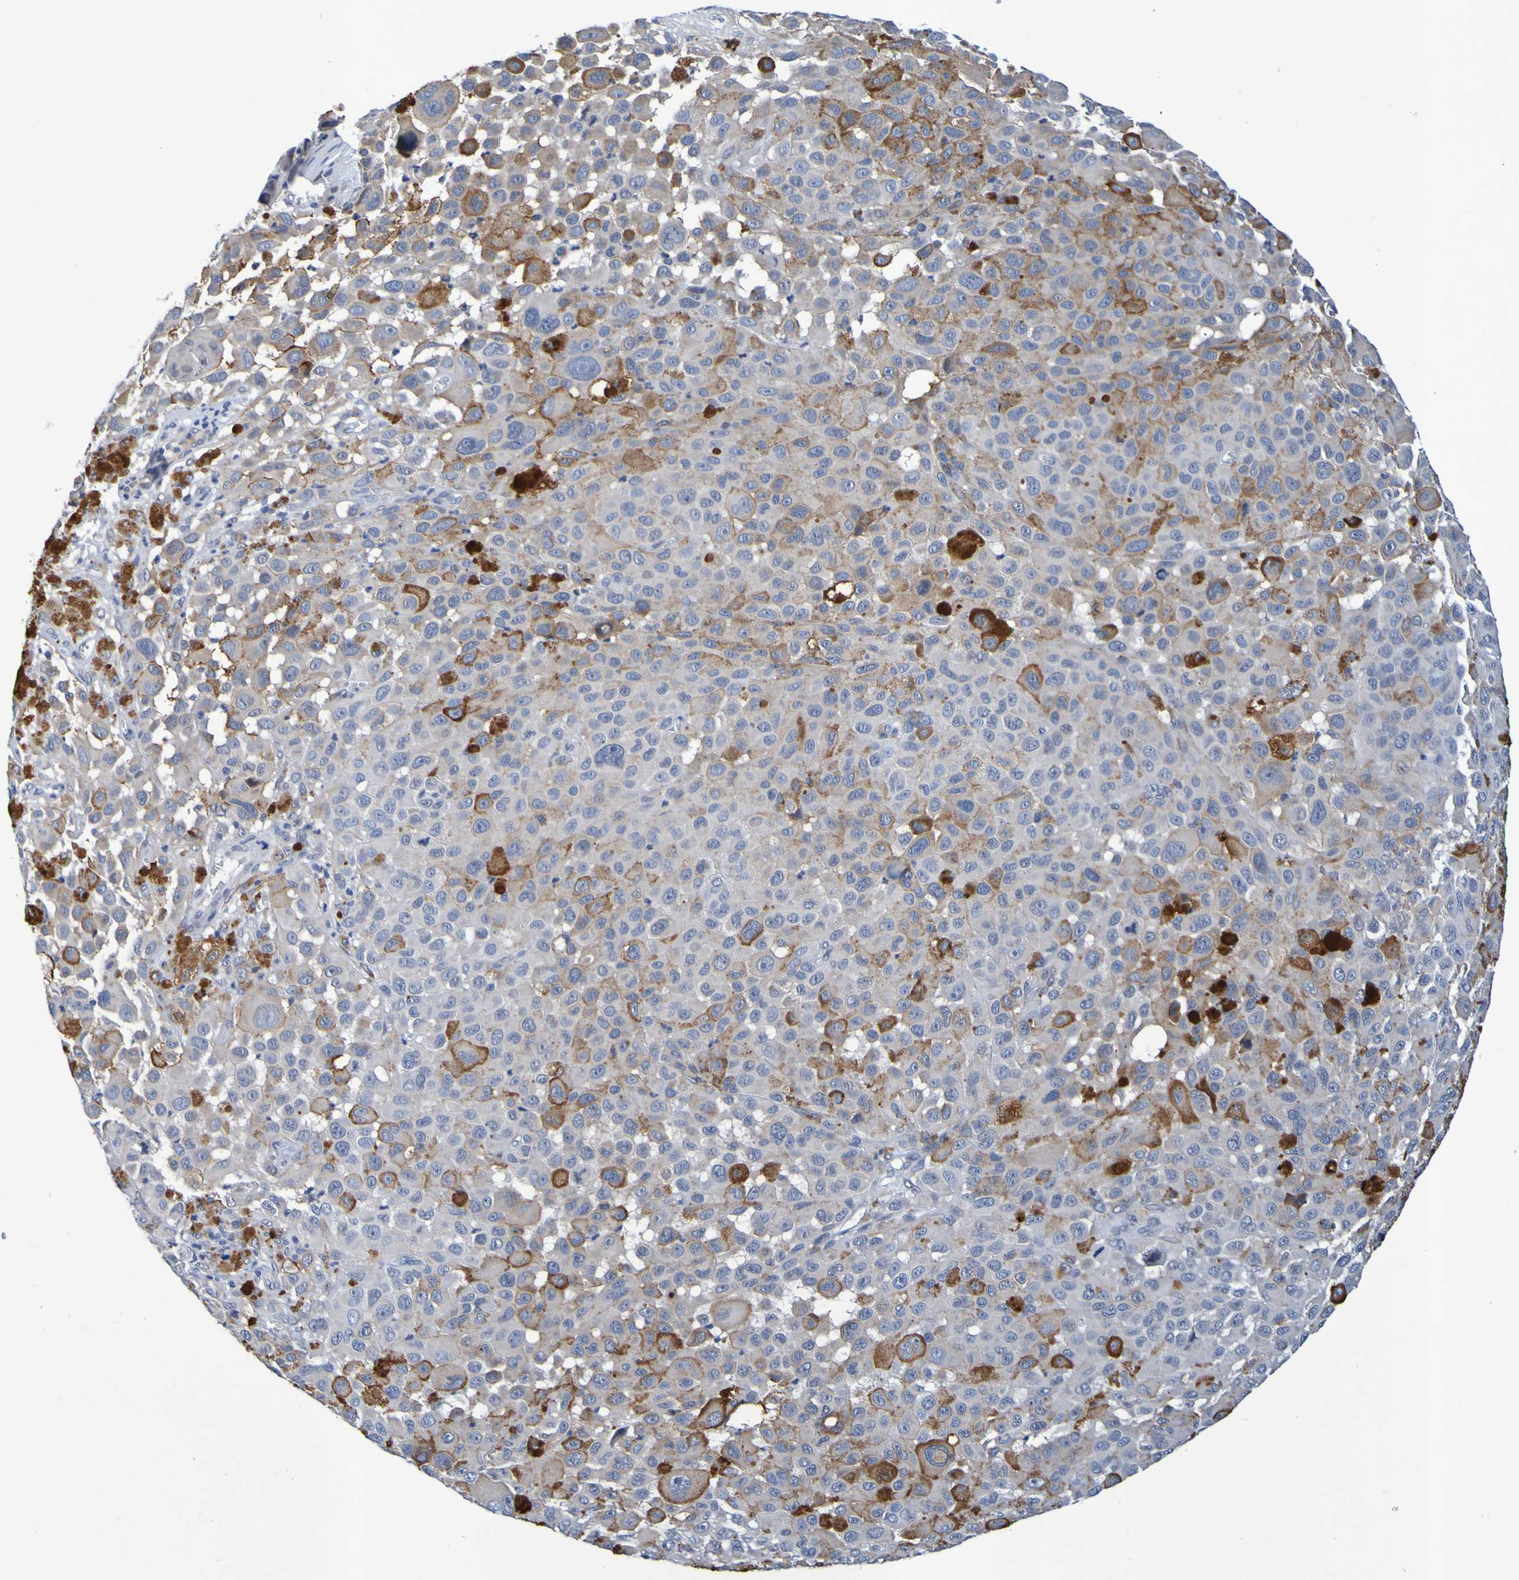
{"staining": {"intensity": "weak", "quantity": "<25%", "location": "cytoplasmic/membranous"}, "tissue": "melanoma", "cell_type": "Tumor cells", "image_type": "cancer", "snomed": [{"axis": "morphology", "description": "Malignant melanoma, NOS"}, {"axis": "topography", "description": "Skin"}], "caption": "High power microscopy photomicrograph of an immunohistochemistry (IHC) histopathology image of malignant melanoma, revealing no significant staining in tumor cells.", "gene": "VMA21", "patient": {"sex": "male", "age": 96}}